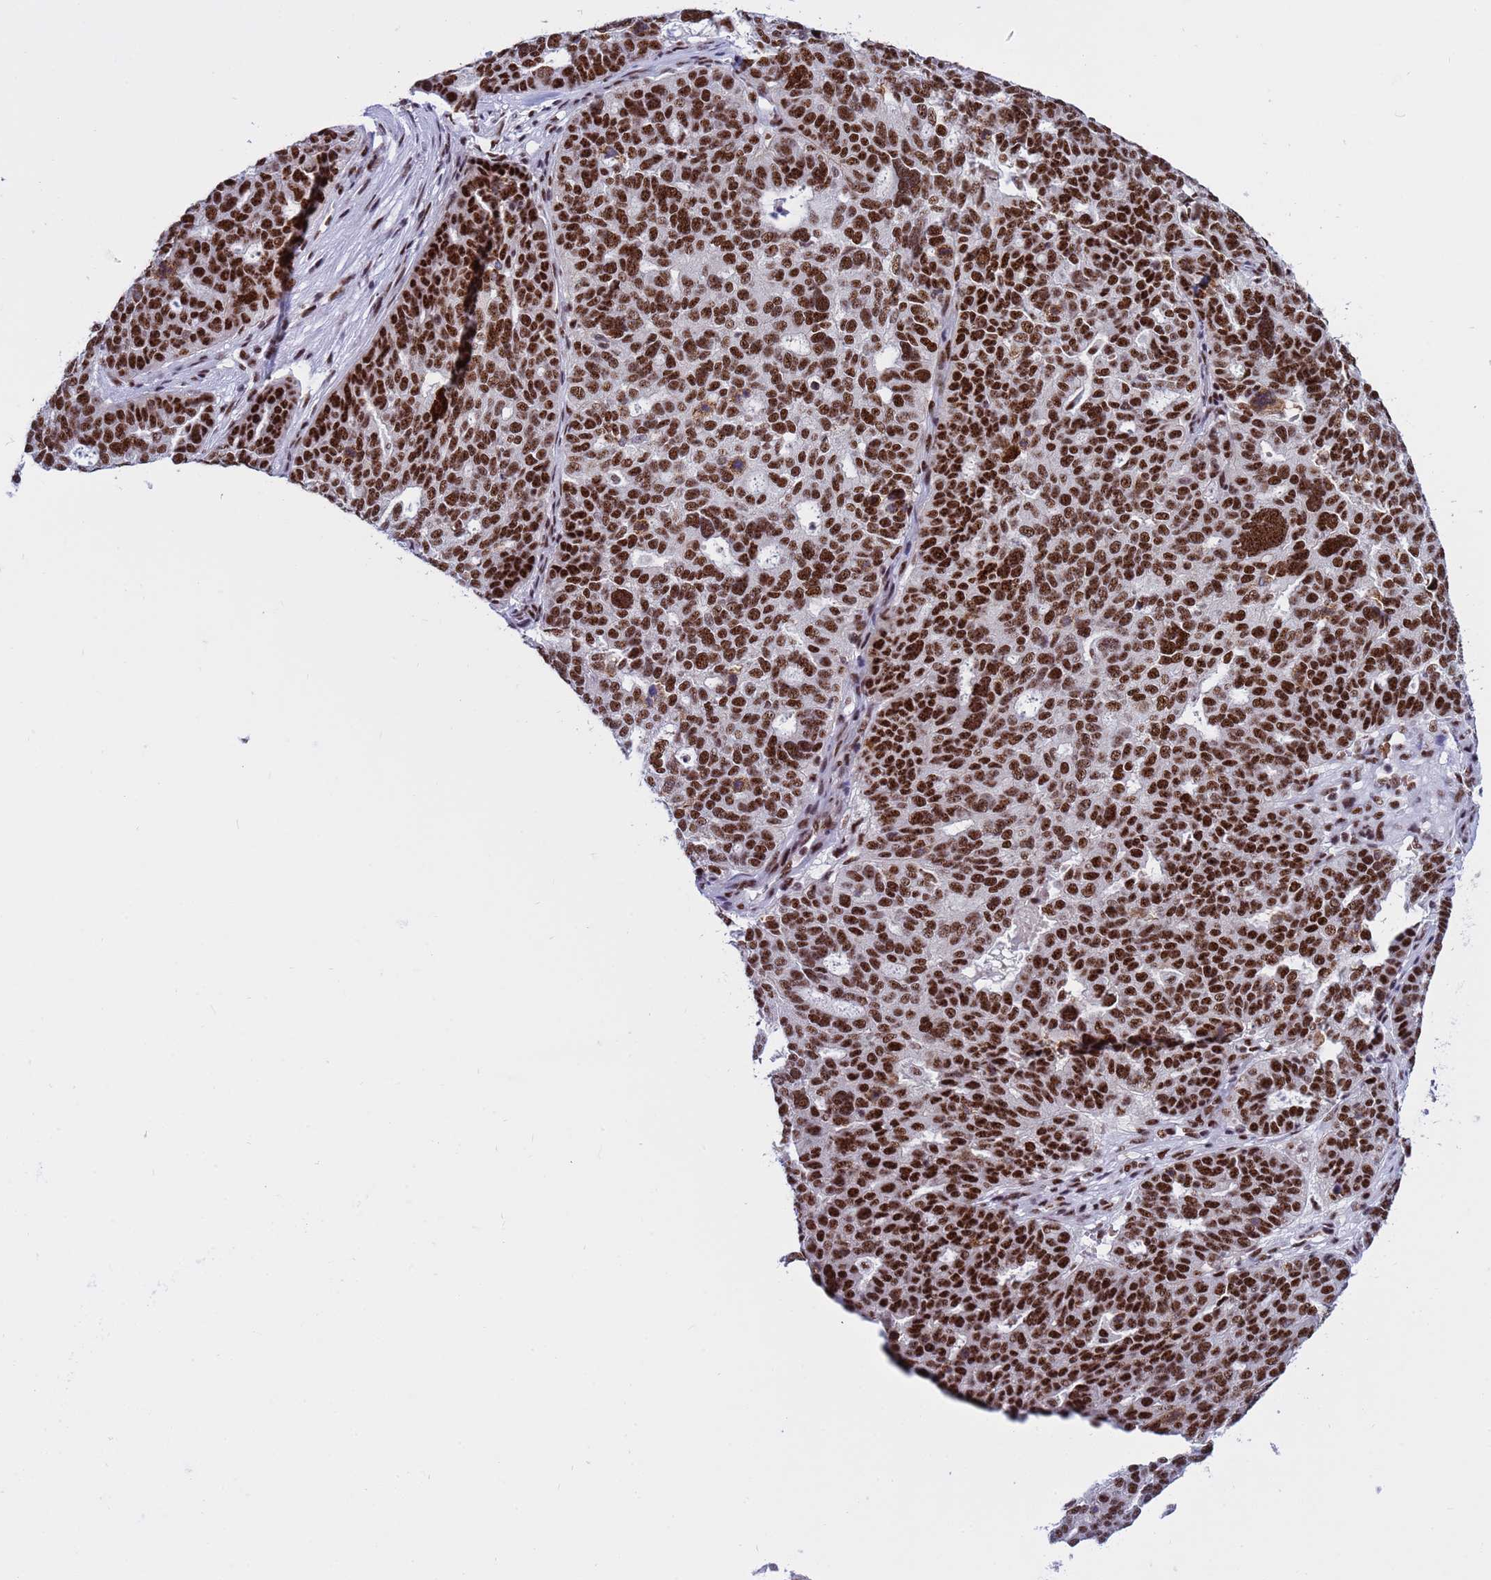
{"staining": {"intensity": "strong", "quantity": ">75%", "location": "nuclear"}, "tissue": "ovarian cancer", "cell_type": "Tumor cells", "image_type": "cancer", "snomed": [{"axis": "morphology", "description": "Cystadenocarcinoma, serous, NOS"}, {"axis": "topography", "description": "Ovary"}], "caption": "IHC of human ovarian cancer (serous cystadenocarcinoma) demonstrates high levels of strong nuclear expression in approximately >75% of tumor cells.", "gene": "THOC2", "patient": {"sex": "female", "age": 59}}